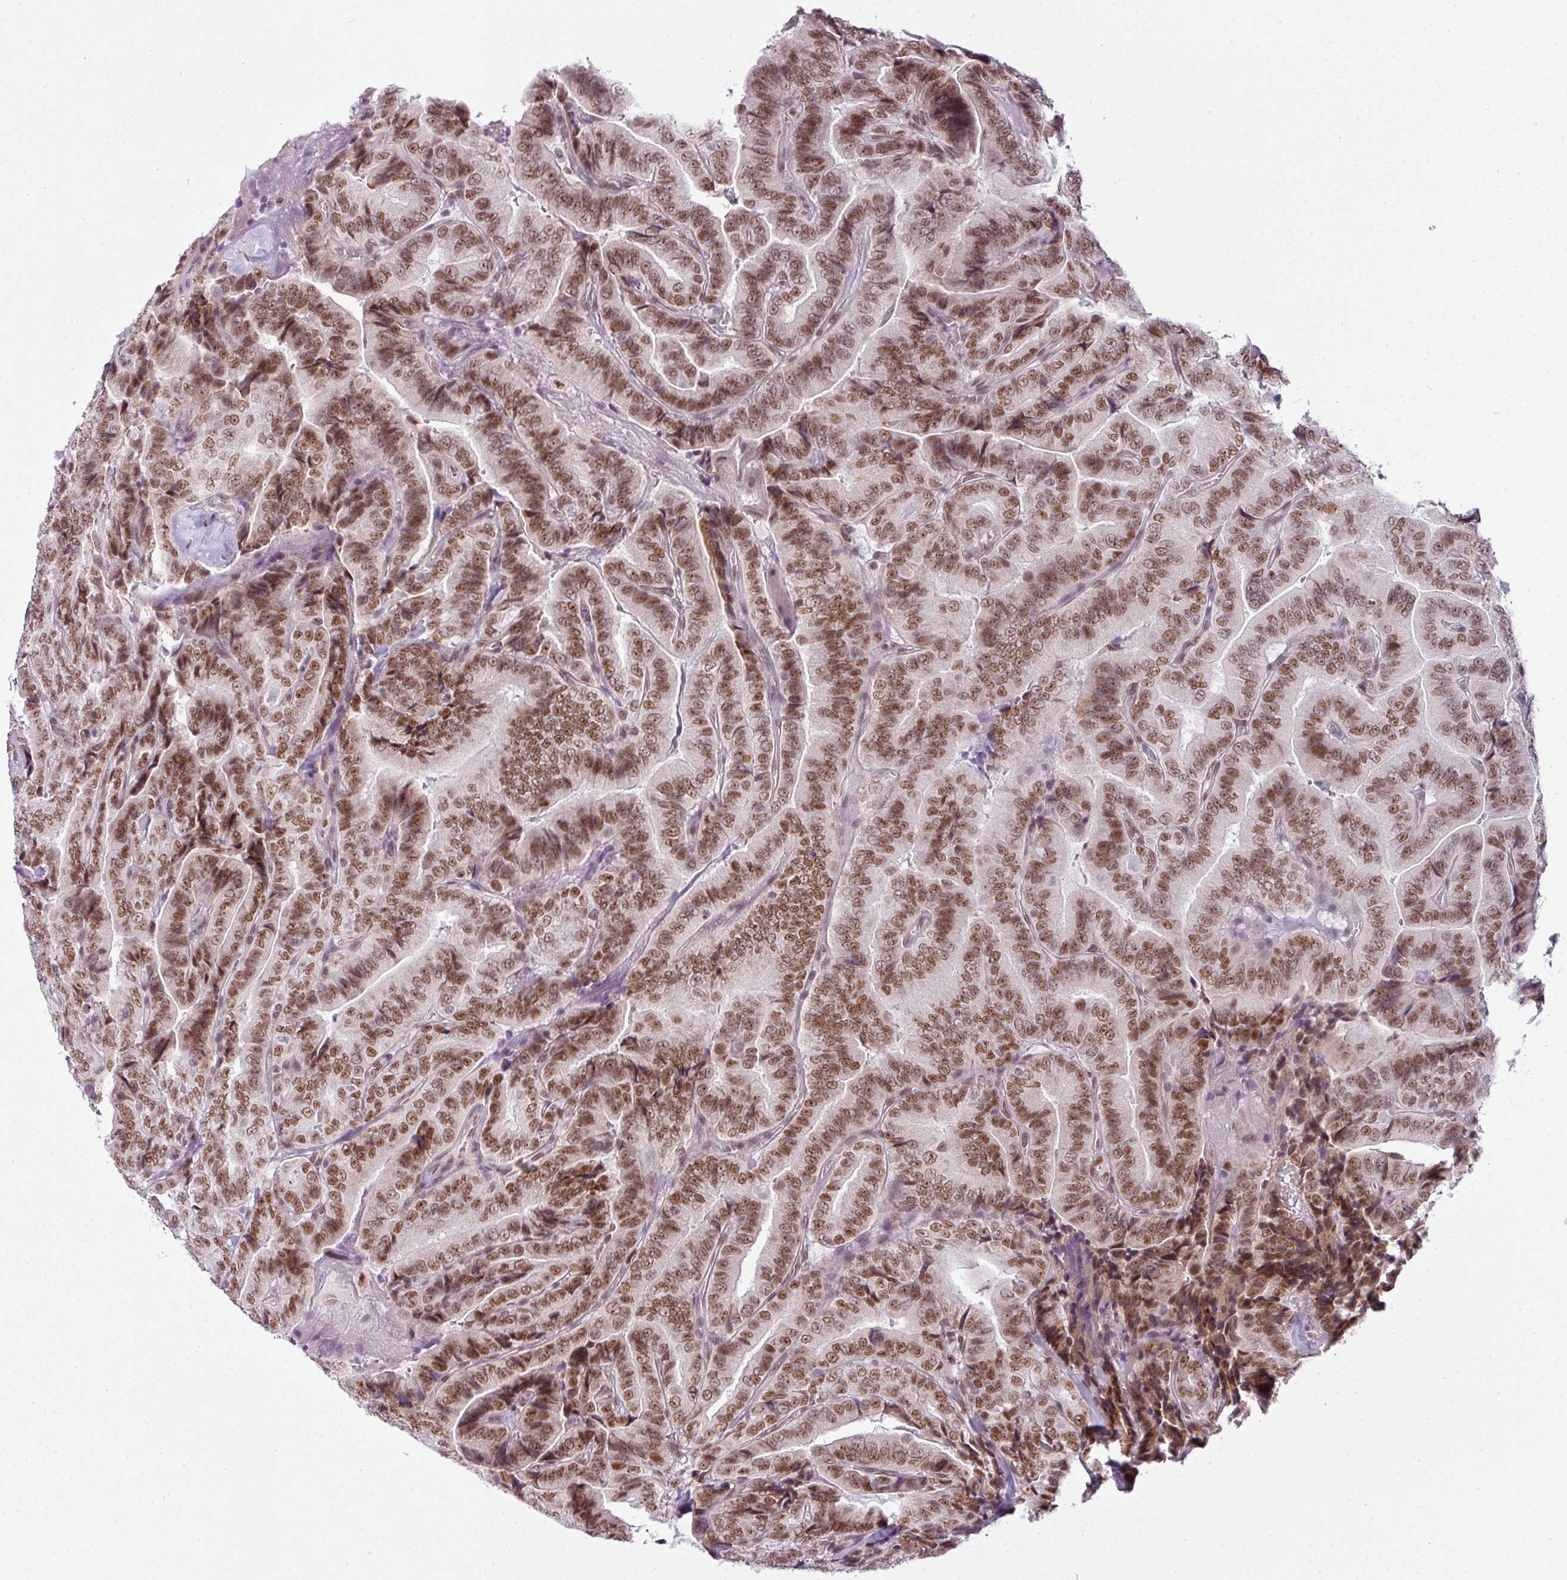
{"staining": {"intensity": "moderate", "quantity": ">75%", "location": "nuclear"}, "tissue": "thyroid cancer", "cell_type": "Tumor cells", "image_type": "cancer", "snomed": [{"axis": "morphology", "description": "Papillary adenocarcinoma, NOS"}, {"axis": "topography", "description": "Thyroid gland"}], "caption": "Immunohistochemistry (IHC) photomicrograph of thyroid cancer stained for a protein (brown), which shows medium levels of moderate nuclear expression in approximately >75% of tumor cells.", "gene": "ARL6IP4", "patient": {"sex": "male", "age": 61}}